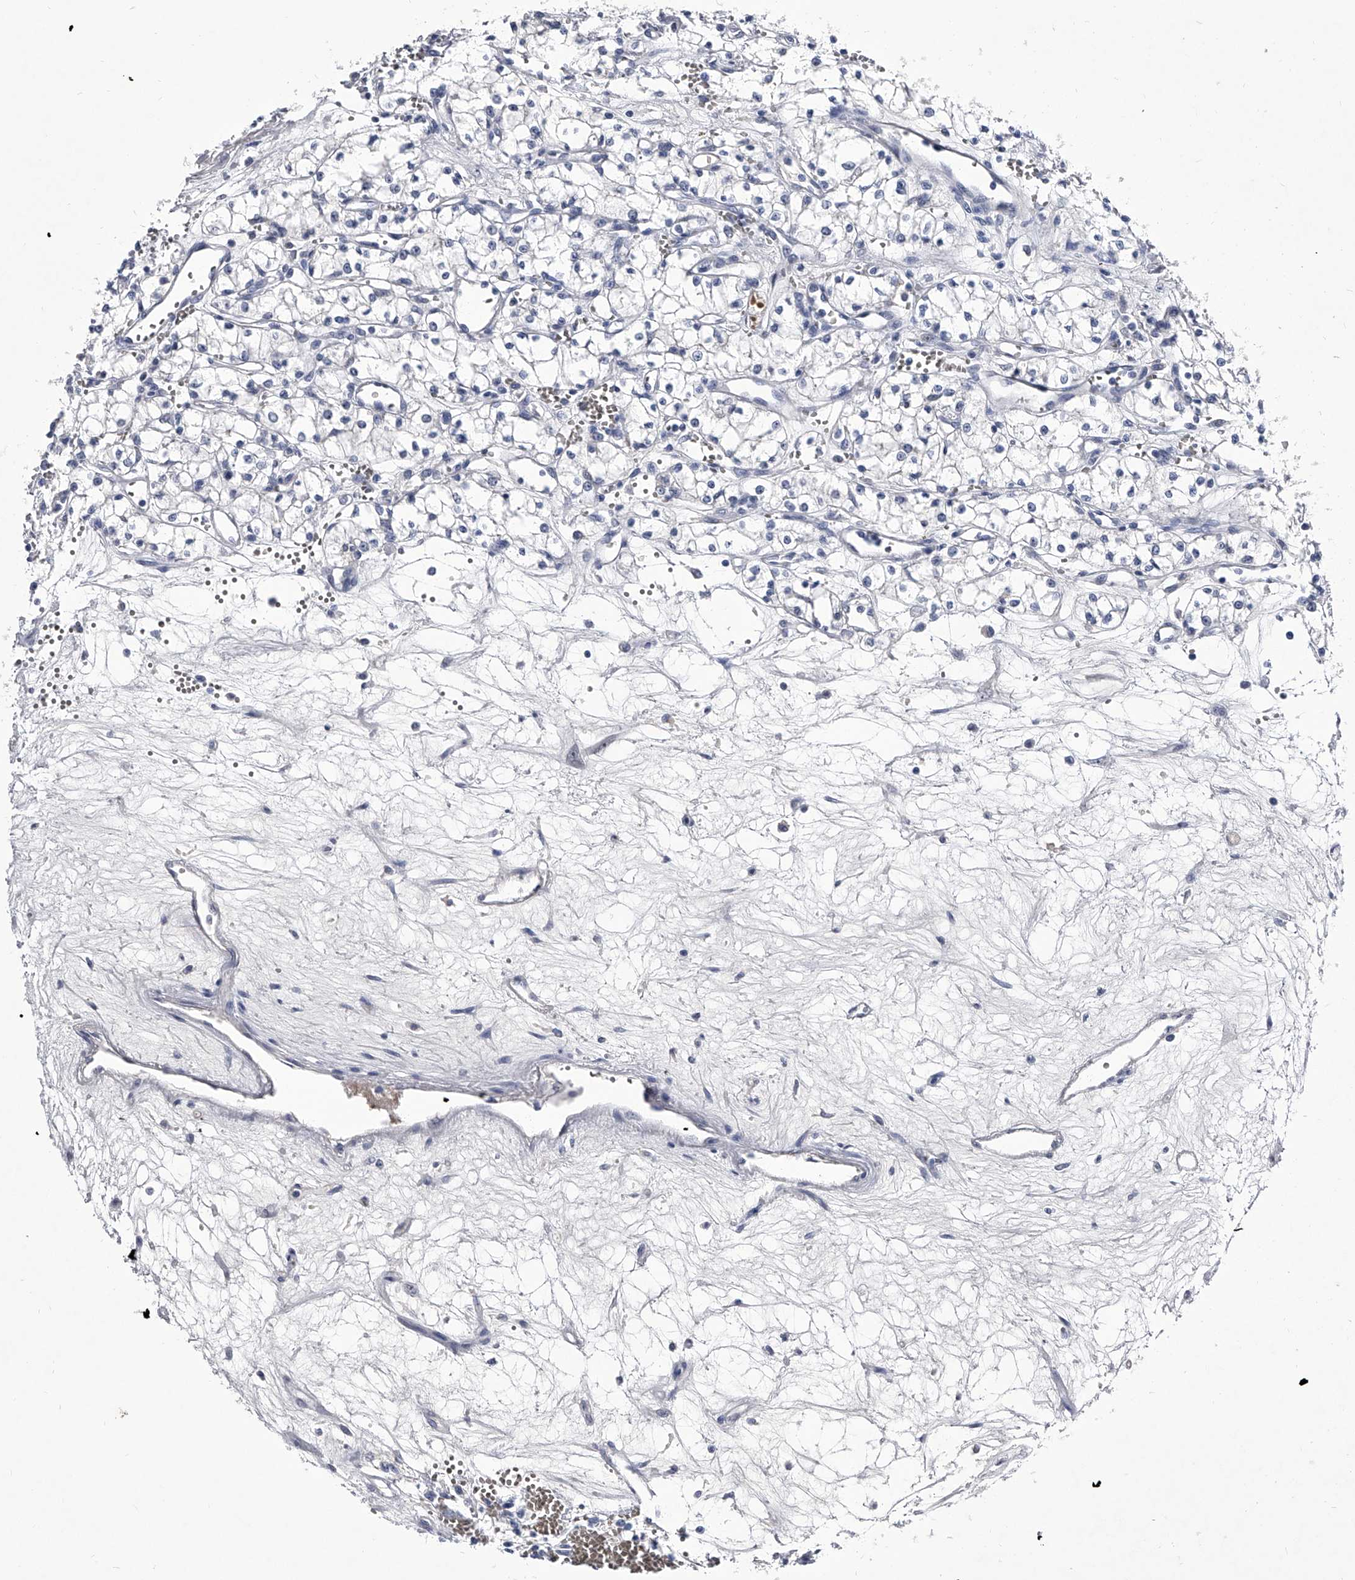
{"staining": {"intensity": "negative", "quantity": "none", "location": "none"}, "tissue": "renal cancer", "cell_type": "Tumor cells", "image_type": "cancer", "snomed": [{"axis": "morphology", "description": "Adenocarcinoma, NOS"}, {"axis": "topography", "description": "Kidney"}], "caption": "The micrograph reveals no staining of tumor cells in renal cancer (adenocarcinoma).", "gene": "CRISP2", "patient": {"sex": "male", "age": 59}}